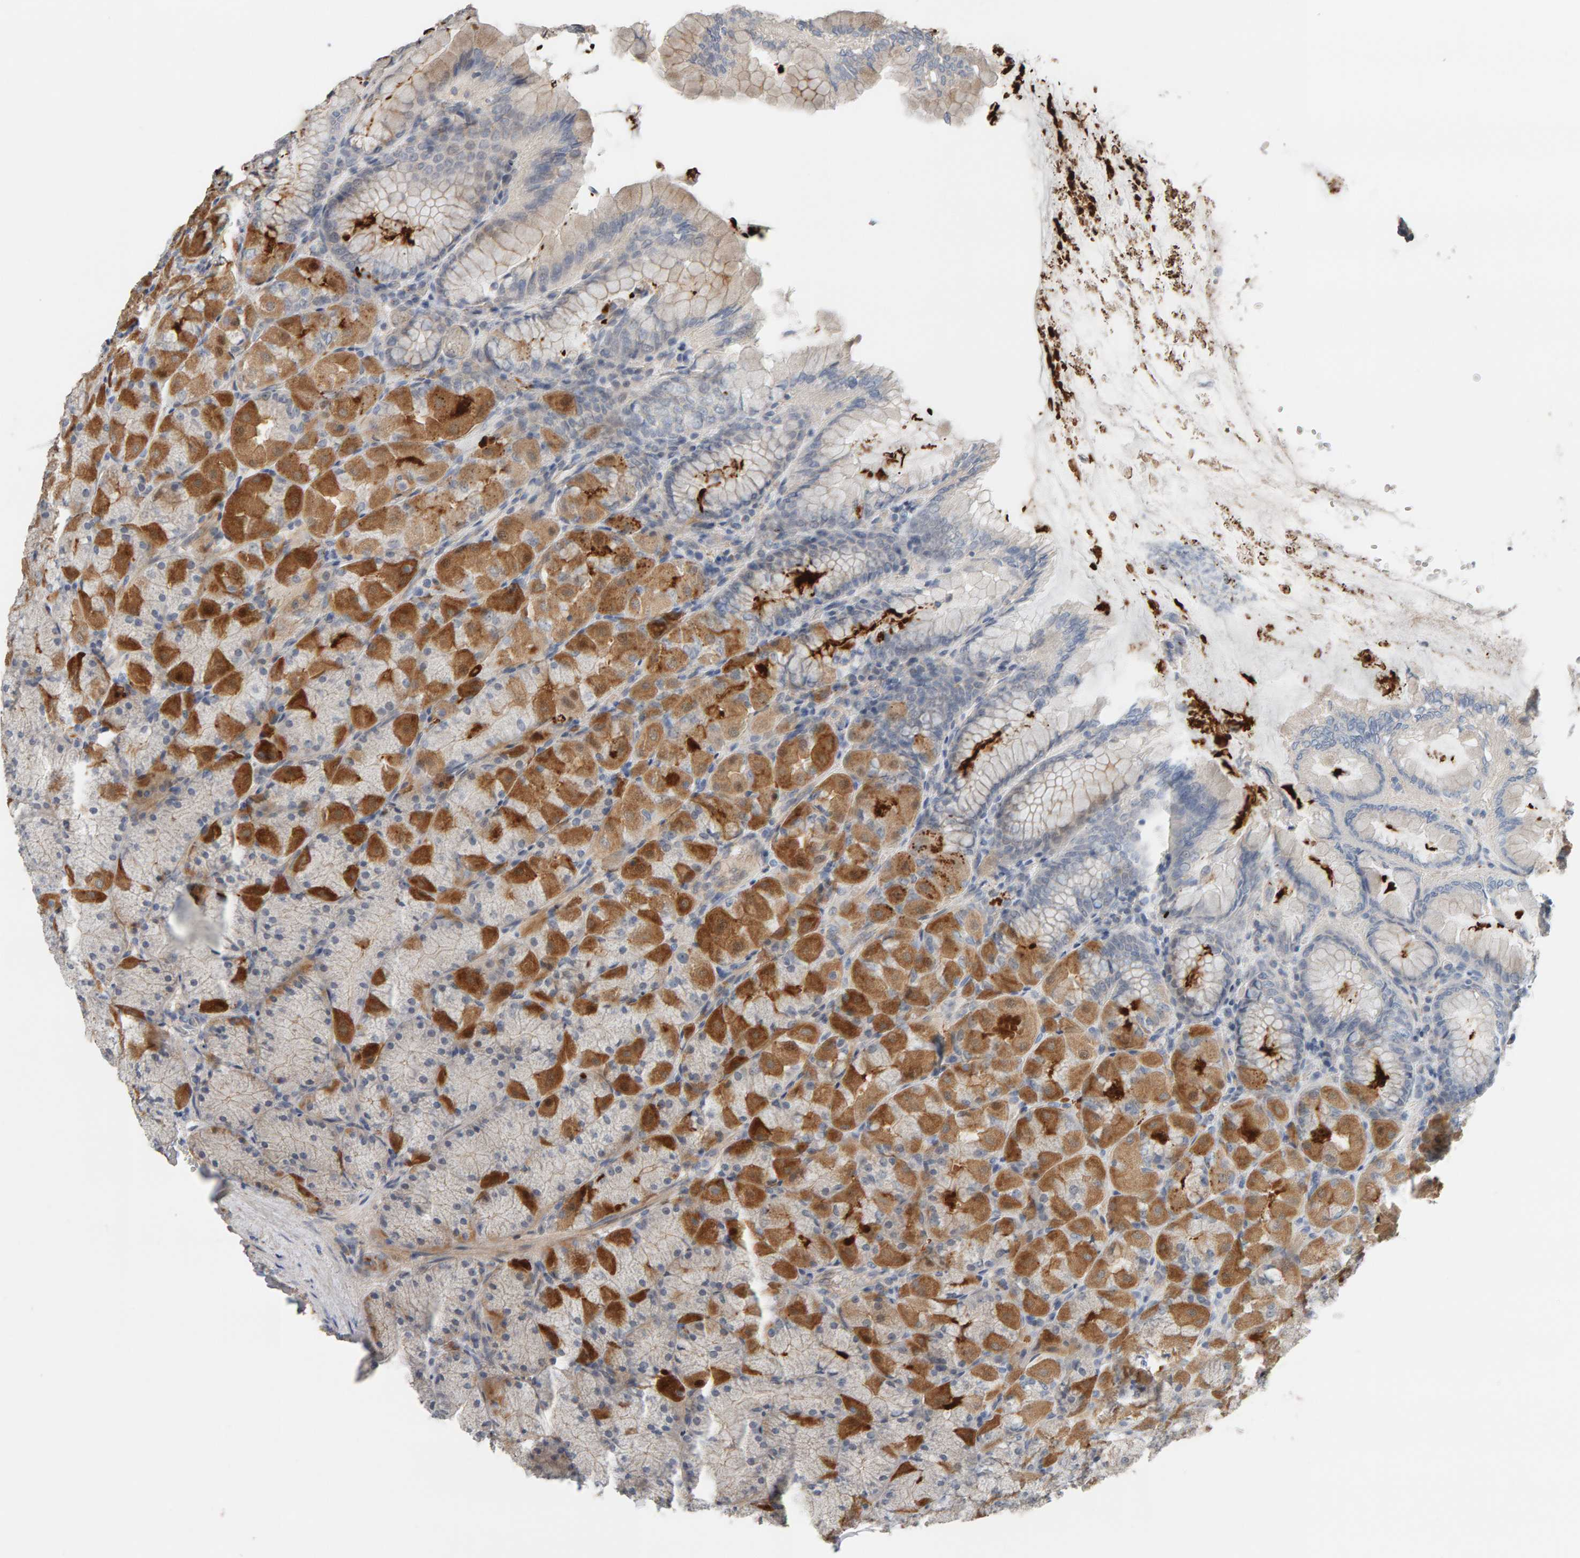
{"staining": {"intensity": "strong", "quantity": ">75%", "location": "cytoplasmic/membranous"}, "tissue": "stomach", "cell_type": "Glandular cells", "image_type": "normal", "snomed": [{"axis": "morphology", "description": "Normal tissue, NOS"}, {"axis": "topography", "description": "Stomach, upper"}], "caption": "Immunohistochemistry of normal stomach reveals high levels of strong cytoplasmic/membranous expression in about >75% of glandular cells.", "gene": "IPPK", "patient": {"sex": "female", "age": 56}}